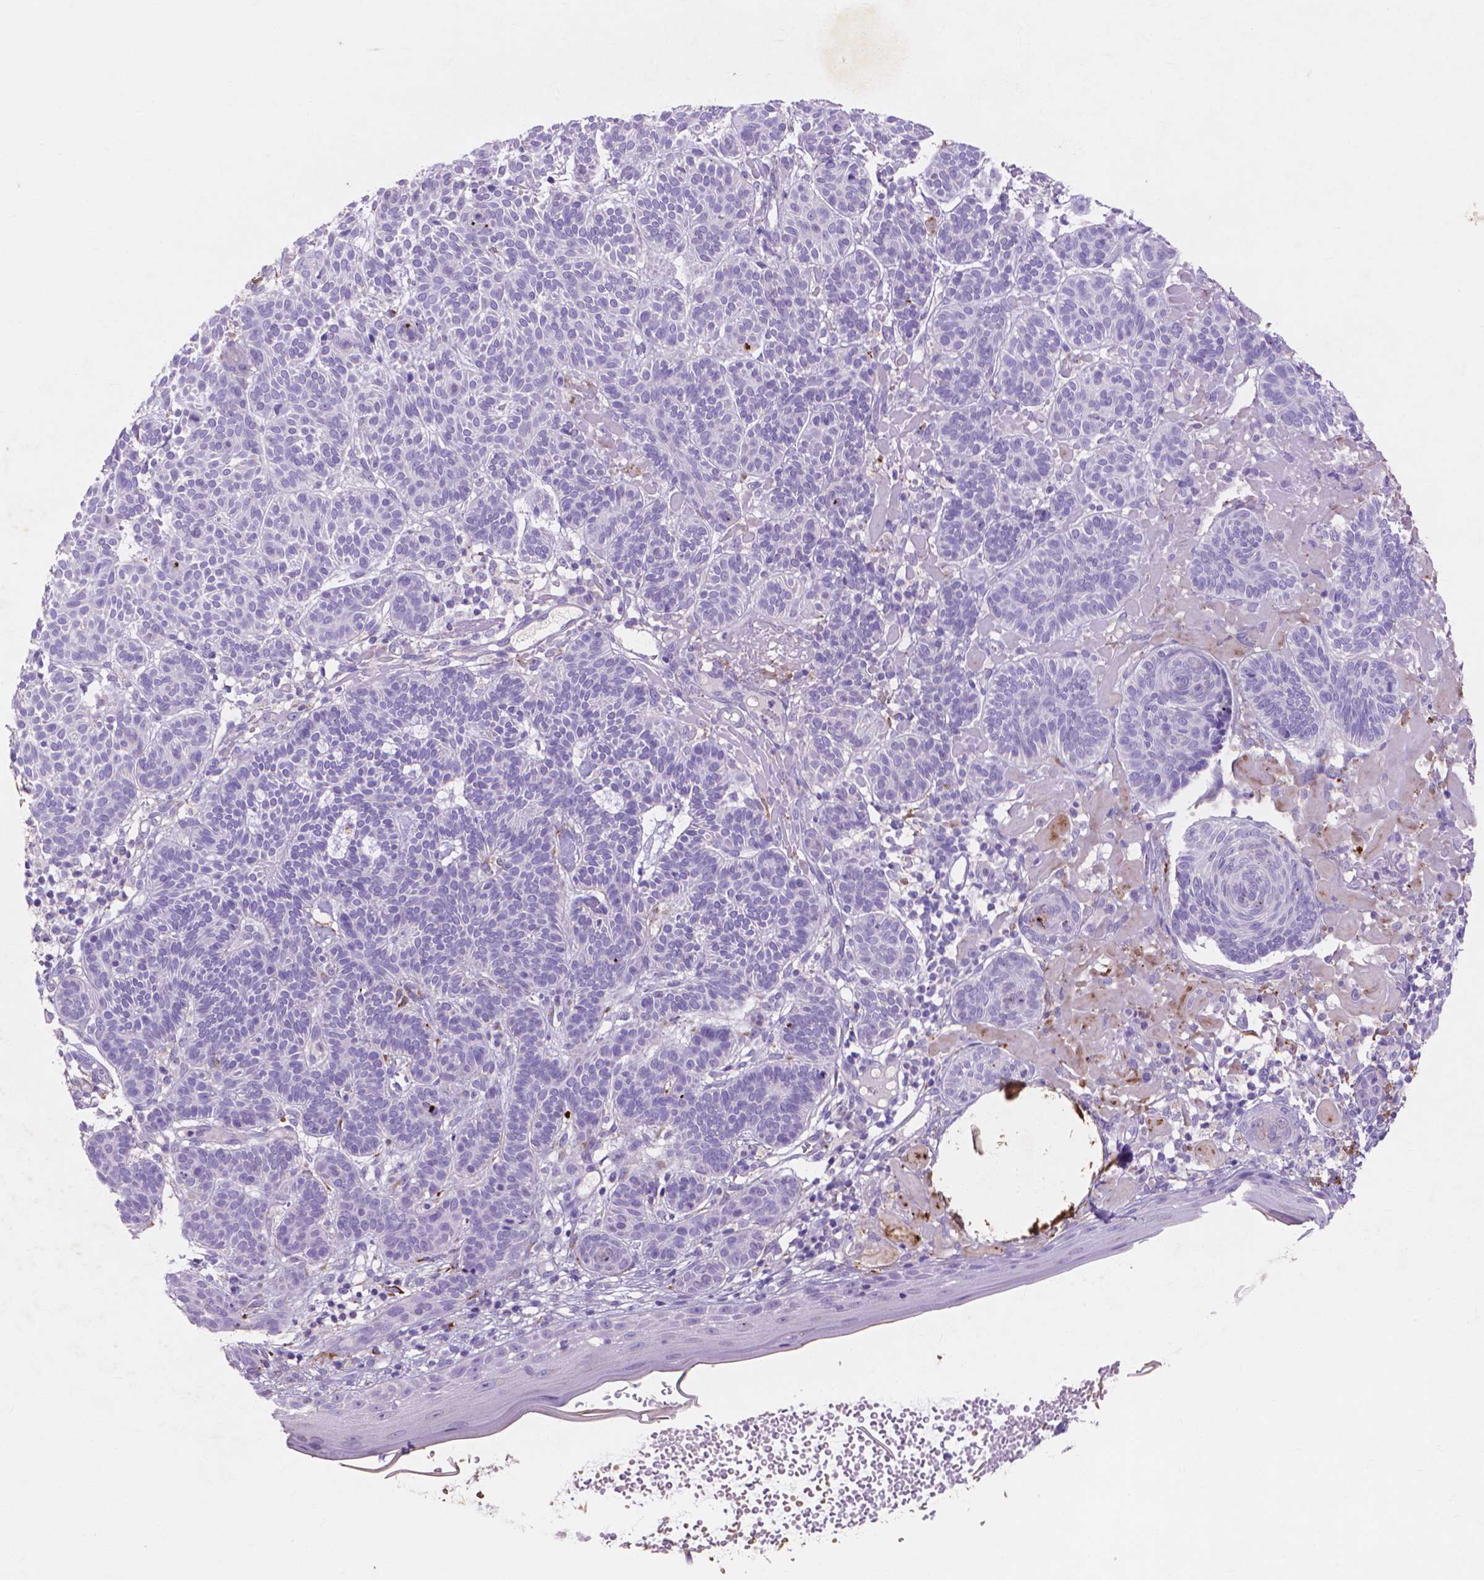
{"staining": {"intensity": "negative", "quantity": "none", "location": "none"}, "tissue": "skin cancer", "cell_type": "Tumor cells", "image_type": "cancer", "snomed": [{"axis": "morphology", "description": "Basal cell carcinoma"}, {"axis": "topography", "description": "Skin"}], "caption": "DAB immunohistochemical staining of human basal cell carcinoma (skin) exhibits no significant staining in tumor cells. (DAB immunohistochemistry (IHC) visualized using brightfield microscopy, high magnification).", "gene": "MMP11", "patient": {"sex": "male", "age": 85}}